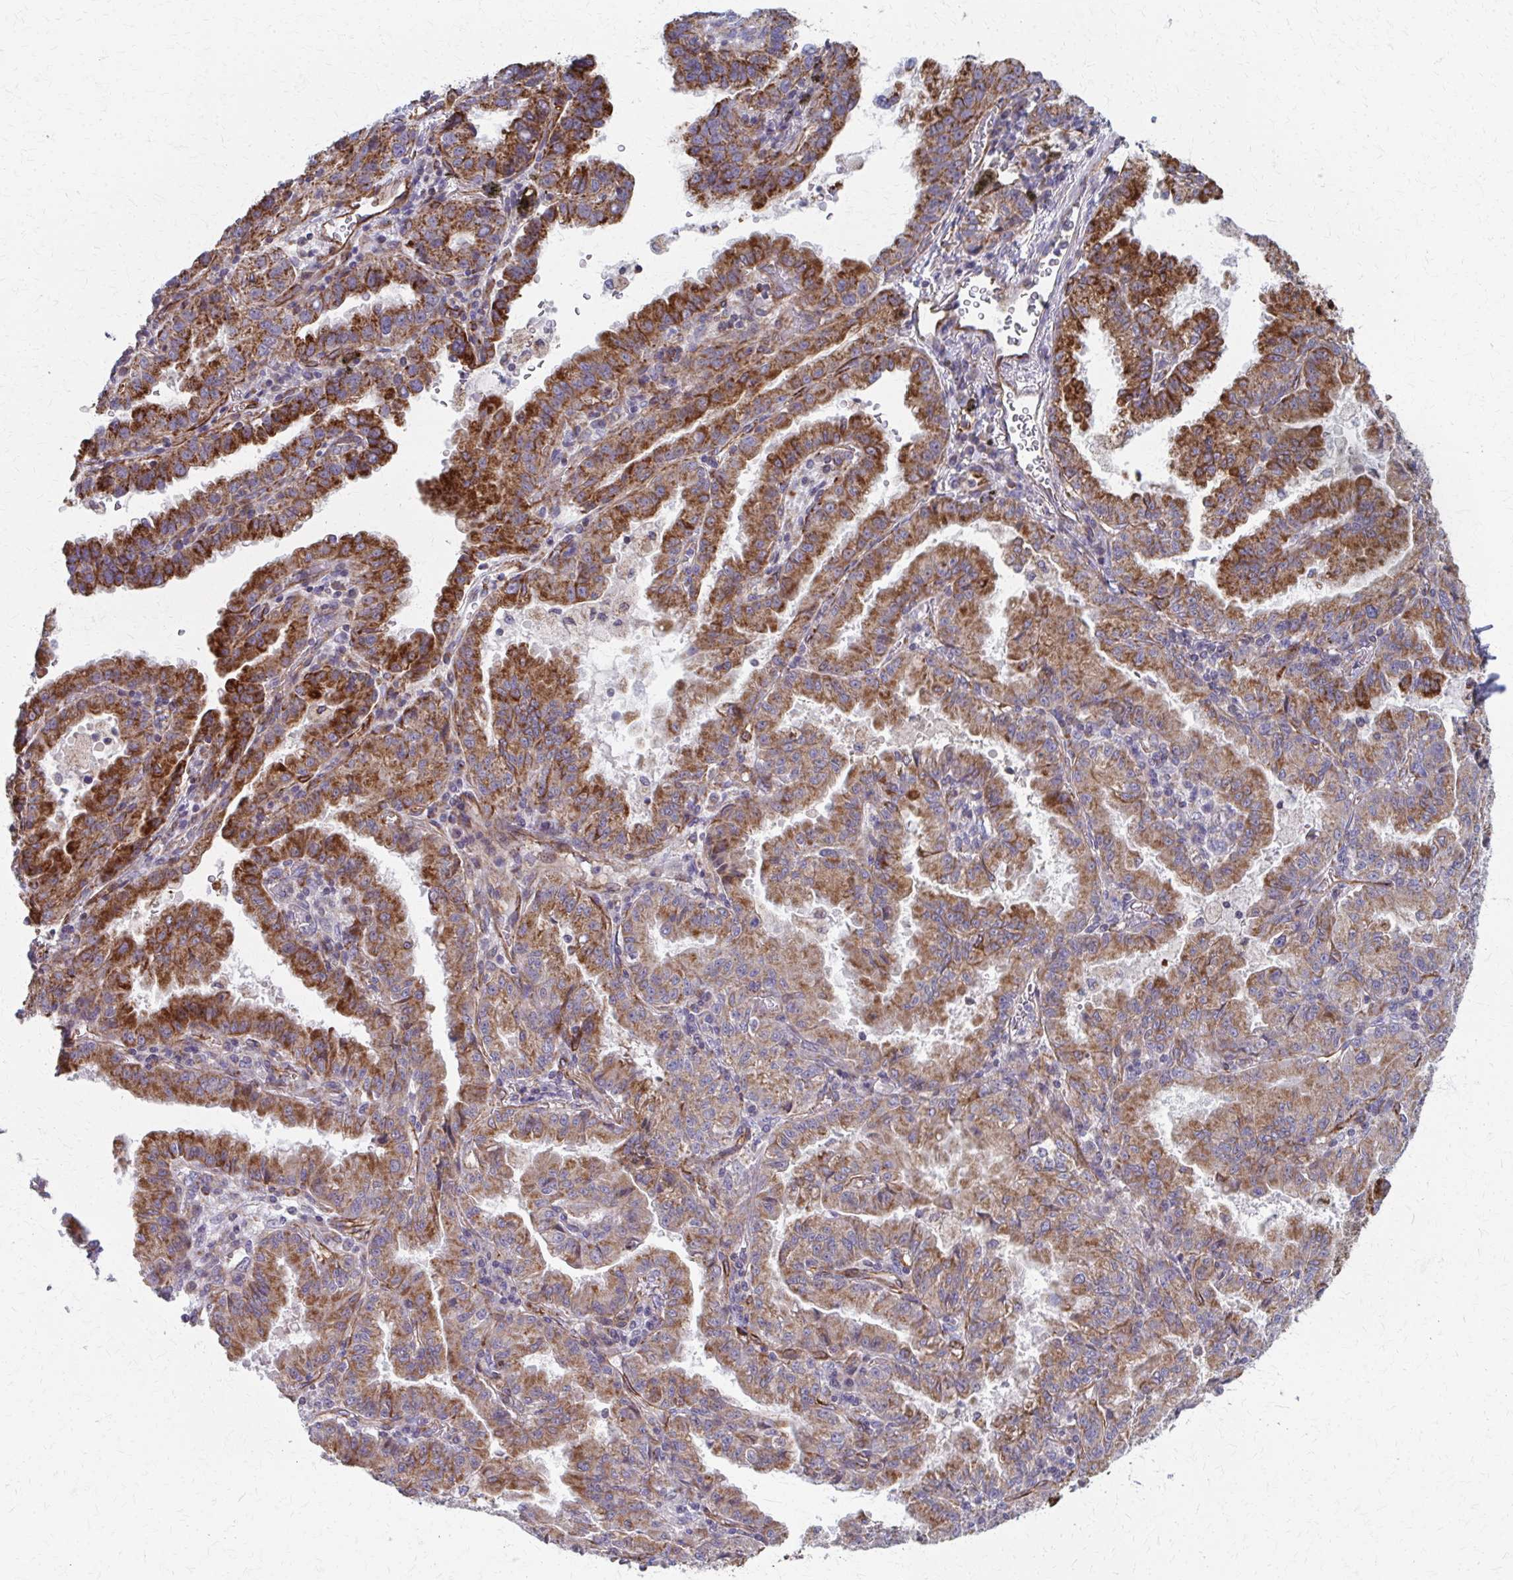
{"staining": {"intensity": "moderate", "quantity": ">75%", "location": "cytoplasmic/membranous"}, "tissue": "lung cancer", "cell_type": "Tumor cells", "image_type": "cancer", "snomed": [{"axis": "morphology", "description": "Adenocarcinoma, NOS"}, {"axis": "topography", "description": "Lymph node"}, {"axis": "topography", "description": "Lung"}], "caption": "This is an image of immunohistochemistry (IHC) staining of lung cancer, which shows moderate expression in the cytoplasmic/membranous of tumor cells.", "gene": "FAHD1", "patient": {"sex": "male", "age": 66}}